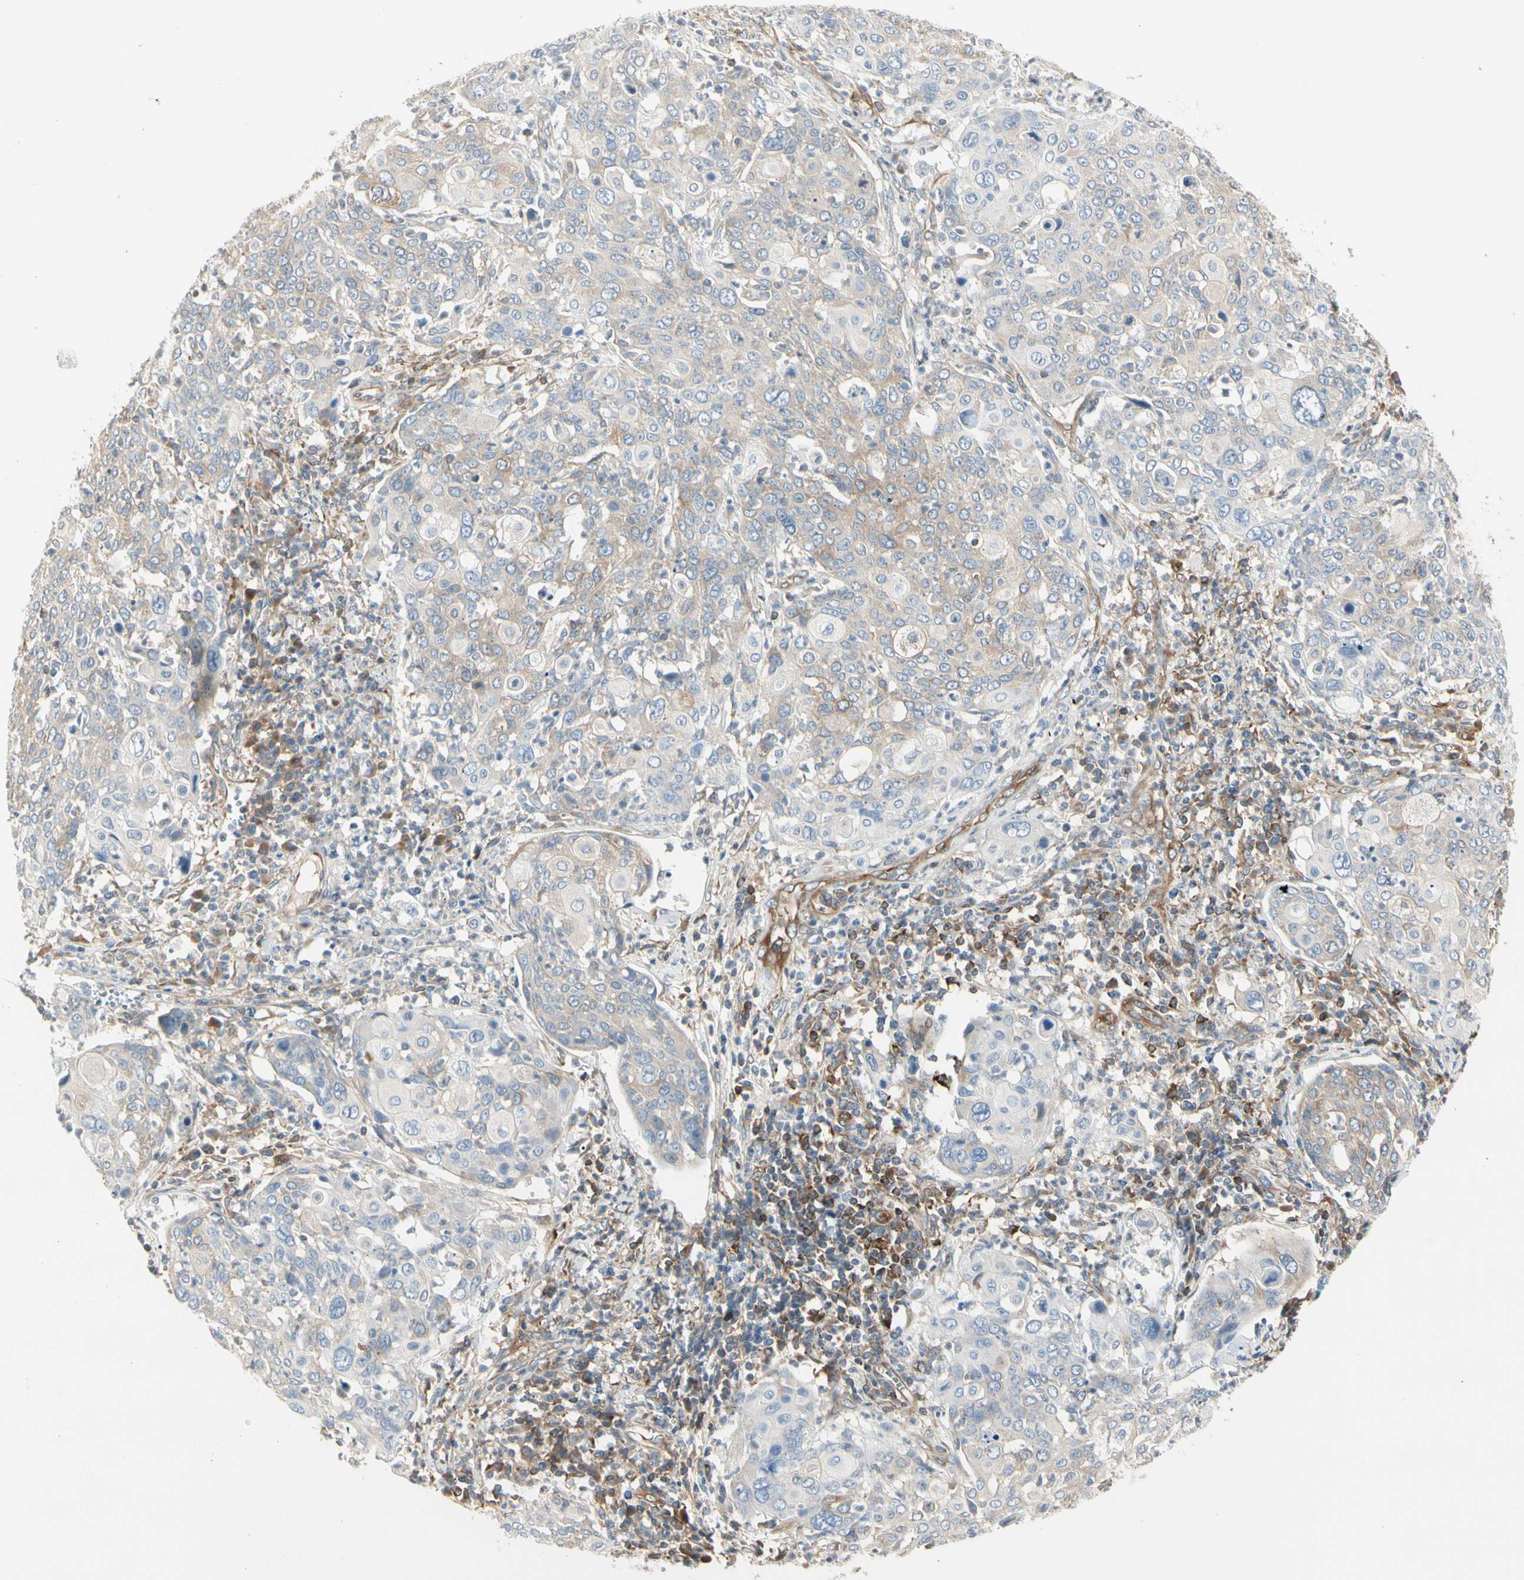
{"staining": {"intensity": "weak", "quantity": "25%-75%", "location": "cytoplasmic/membranous"}, "tissue": "cervical cancer", "cell_type": "Tumor cells", "image_type": "cancer", "snomed": [{"axis": "morphology", "description": "Squamous cell carcinoma, NOS"}, {"axis": "topography", "description": "Cervix"}], "caption": "Weak cytoplasmic/membranous expression is appreciated in approximately 25%-75% of tumor cells in cervical cancer.", "gene": "NFKB2", "patient": {"sex": "female", "age": 40}}